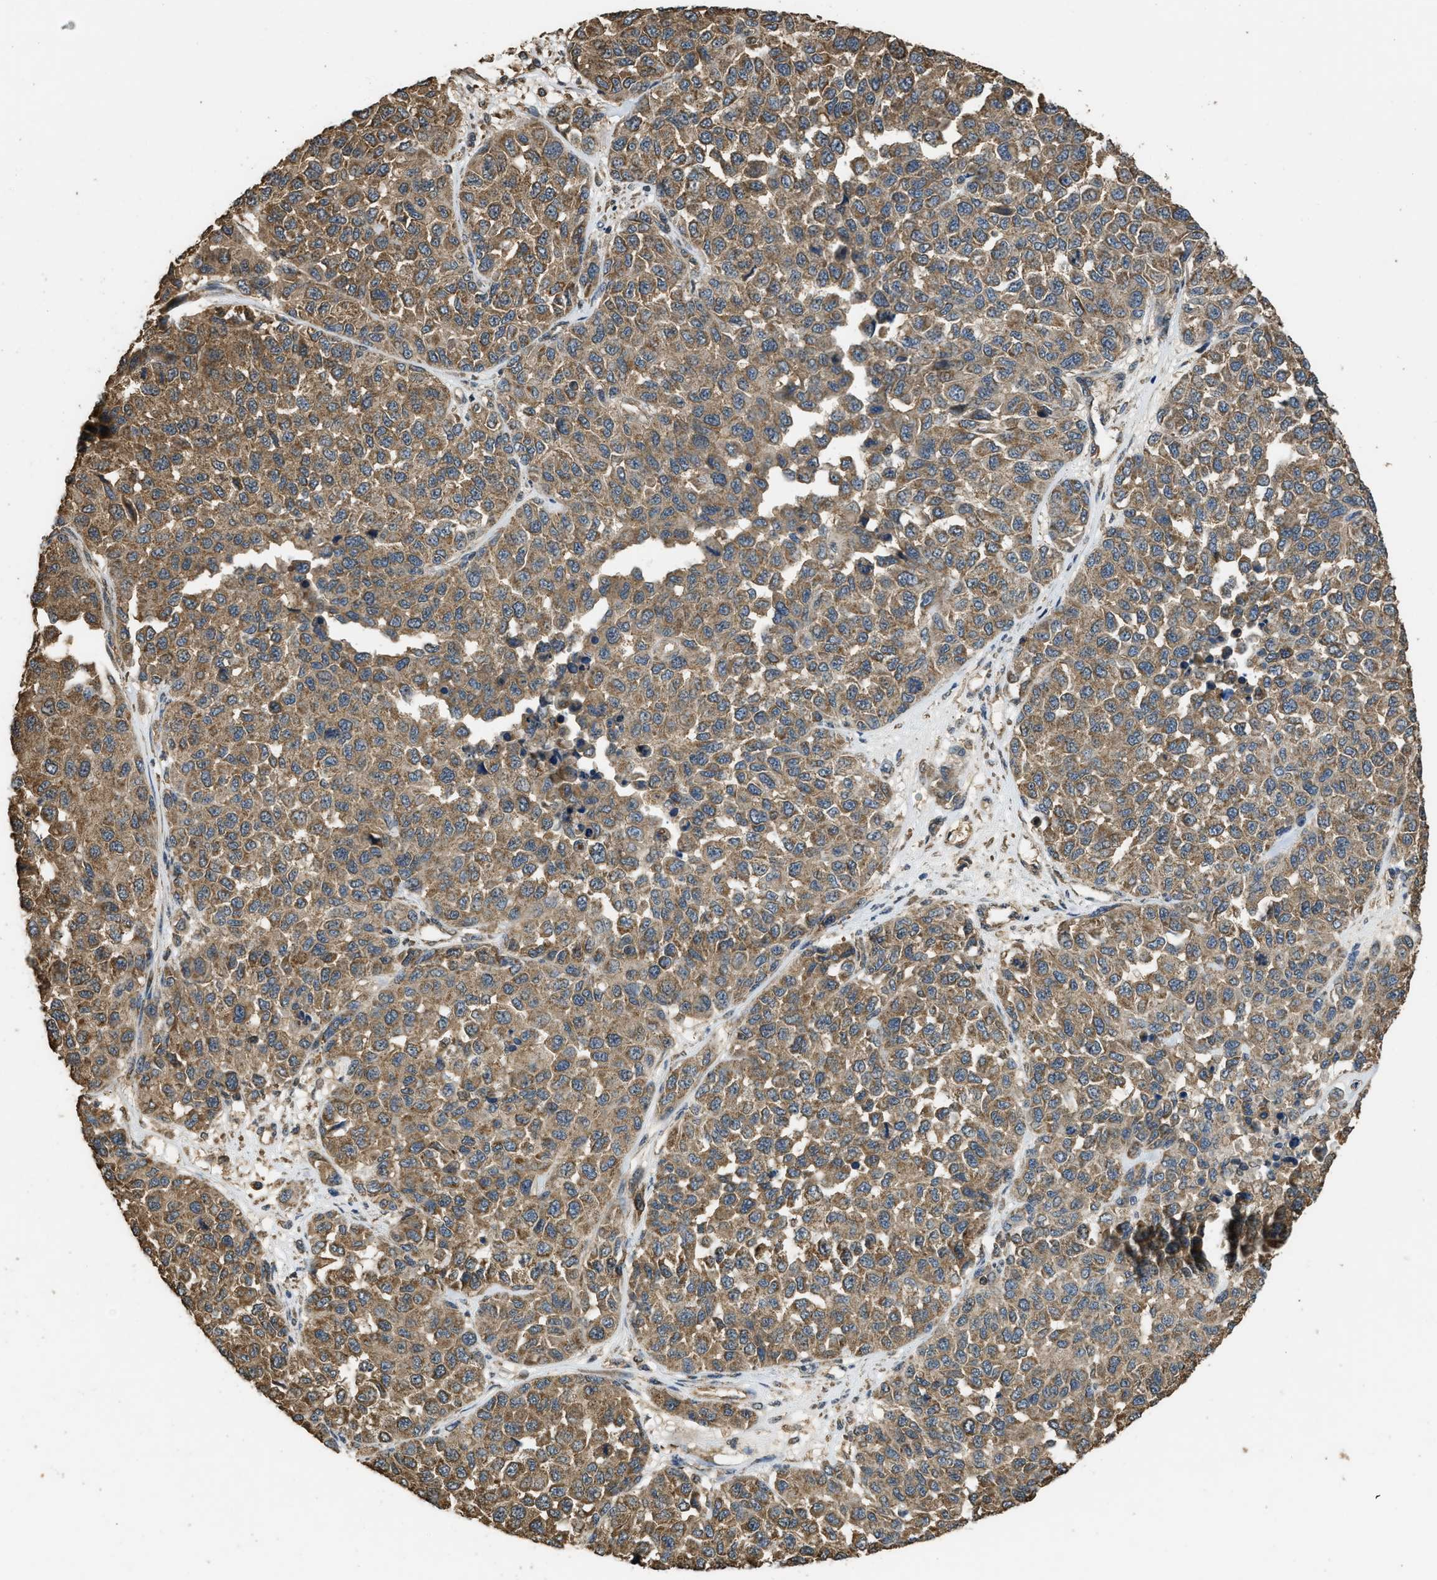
{"staining": {"intensity": "weak", "quantity": ">75%", "location": "cytoplasmic/membranous"}, "tissue": "melanoma", "cell_type": "Tumor cells", "image_type": "cancer", "snomed": [{"axis": "morphology", "description": "Malignant melanoma, NOS"}, {"axis": "topography", "description": "Skin"}], "caption": "Tumor cells show low levels of weak cytoplasmic/membranous expression in about >75% of cells in human malignant melanoma.", "gene": "DENND6B", "patient": {"sex": "male", "age": 62}}